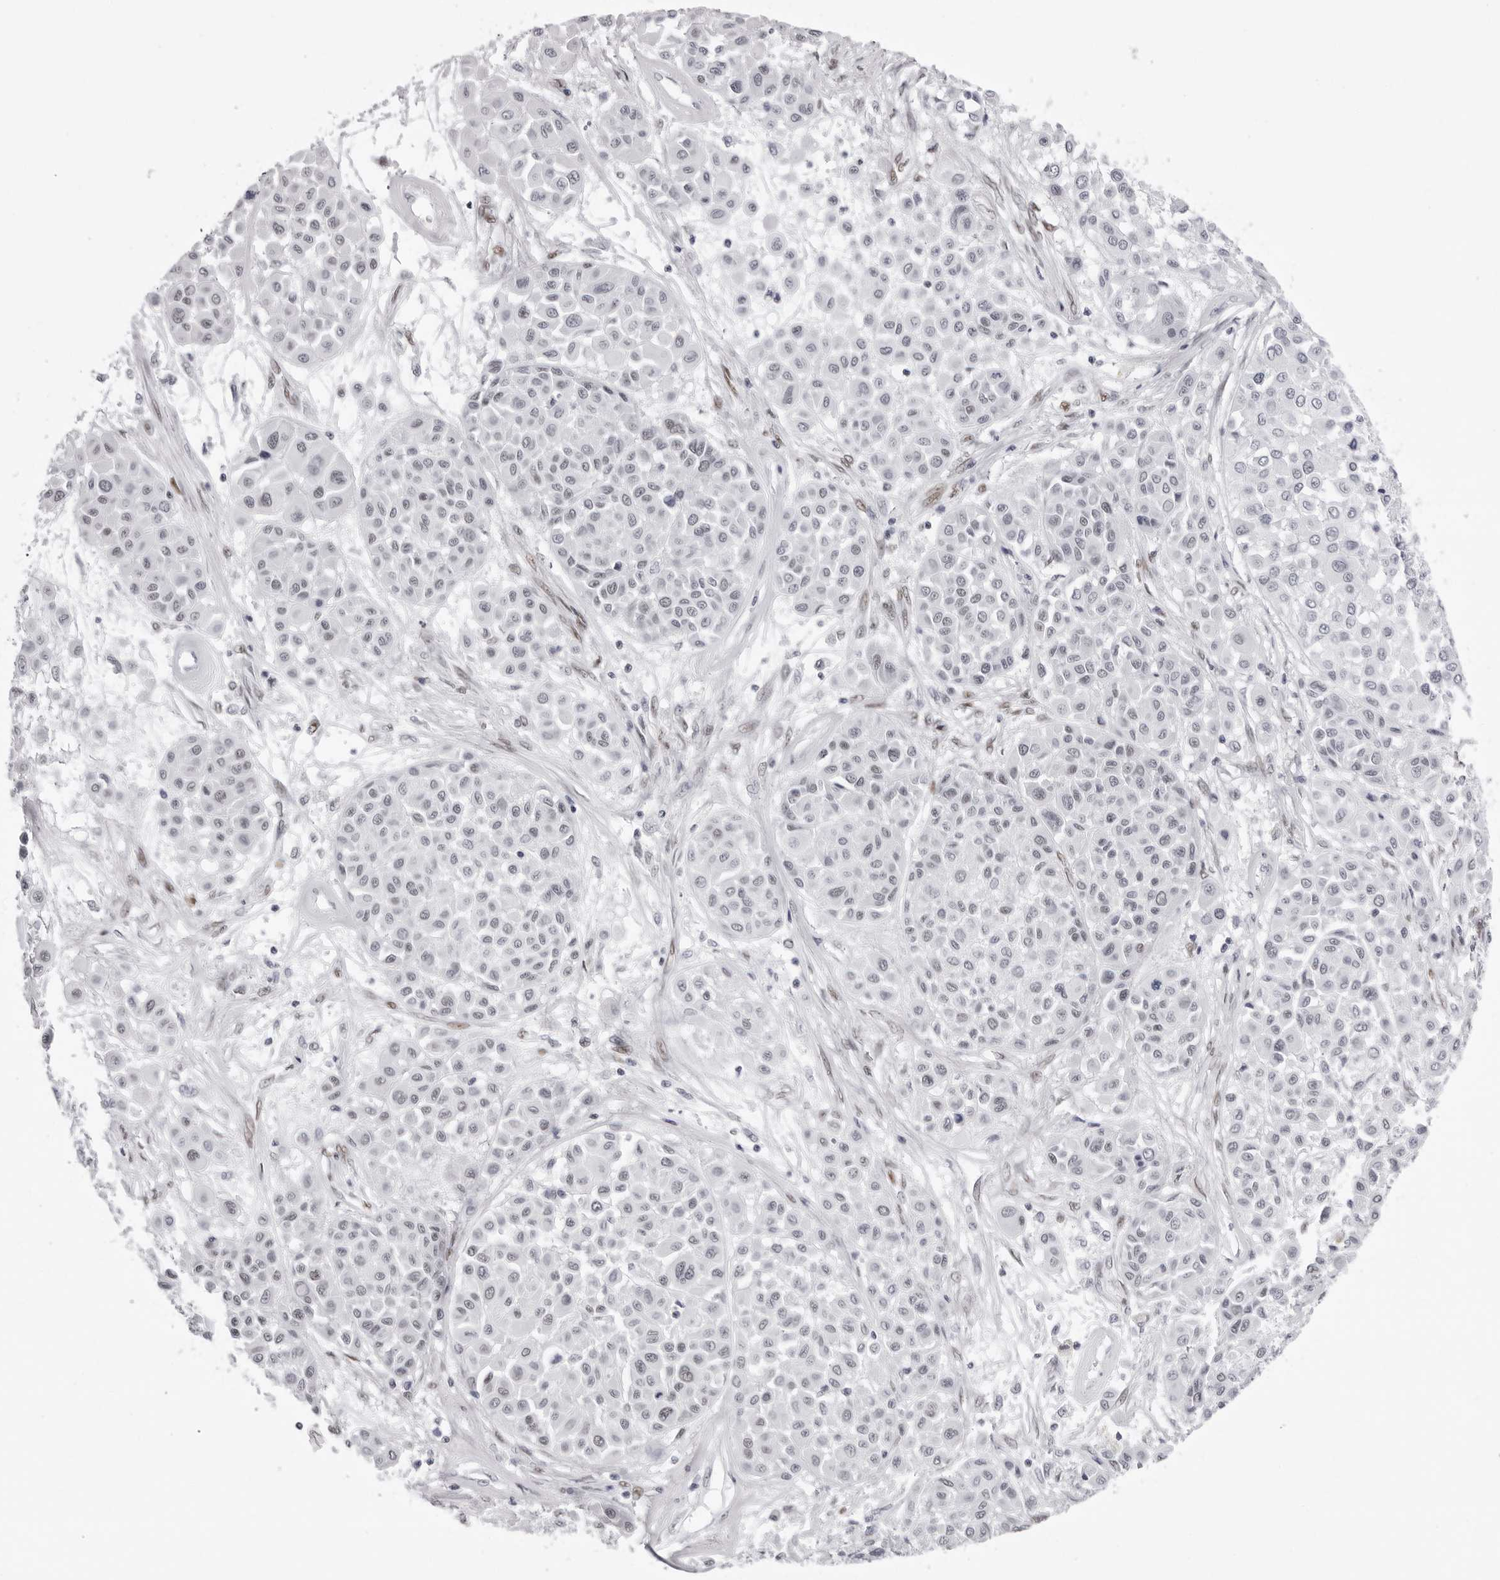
{"staining": {"intensity": "negative", "quantity": "none", "location": "none"}, "tissue": "melanoma", "cell_type": "Tumor cells", "image_type": "cancer", "snomed": [{"axis": "morphology", "description": "Malignant melanoma, Metastatic site"}, {"axis": "topography", "description": "Soft tissue"}], "caption": "Human malignant melanoma (metastatic site) stained for a protein using immunohistochemistry (IHC) exhibits no staining in tumor cells.", "gene": "IRF2BP2", "patient": {"sex": "male", "age": 41}}